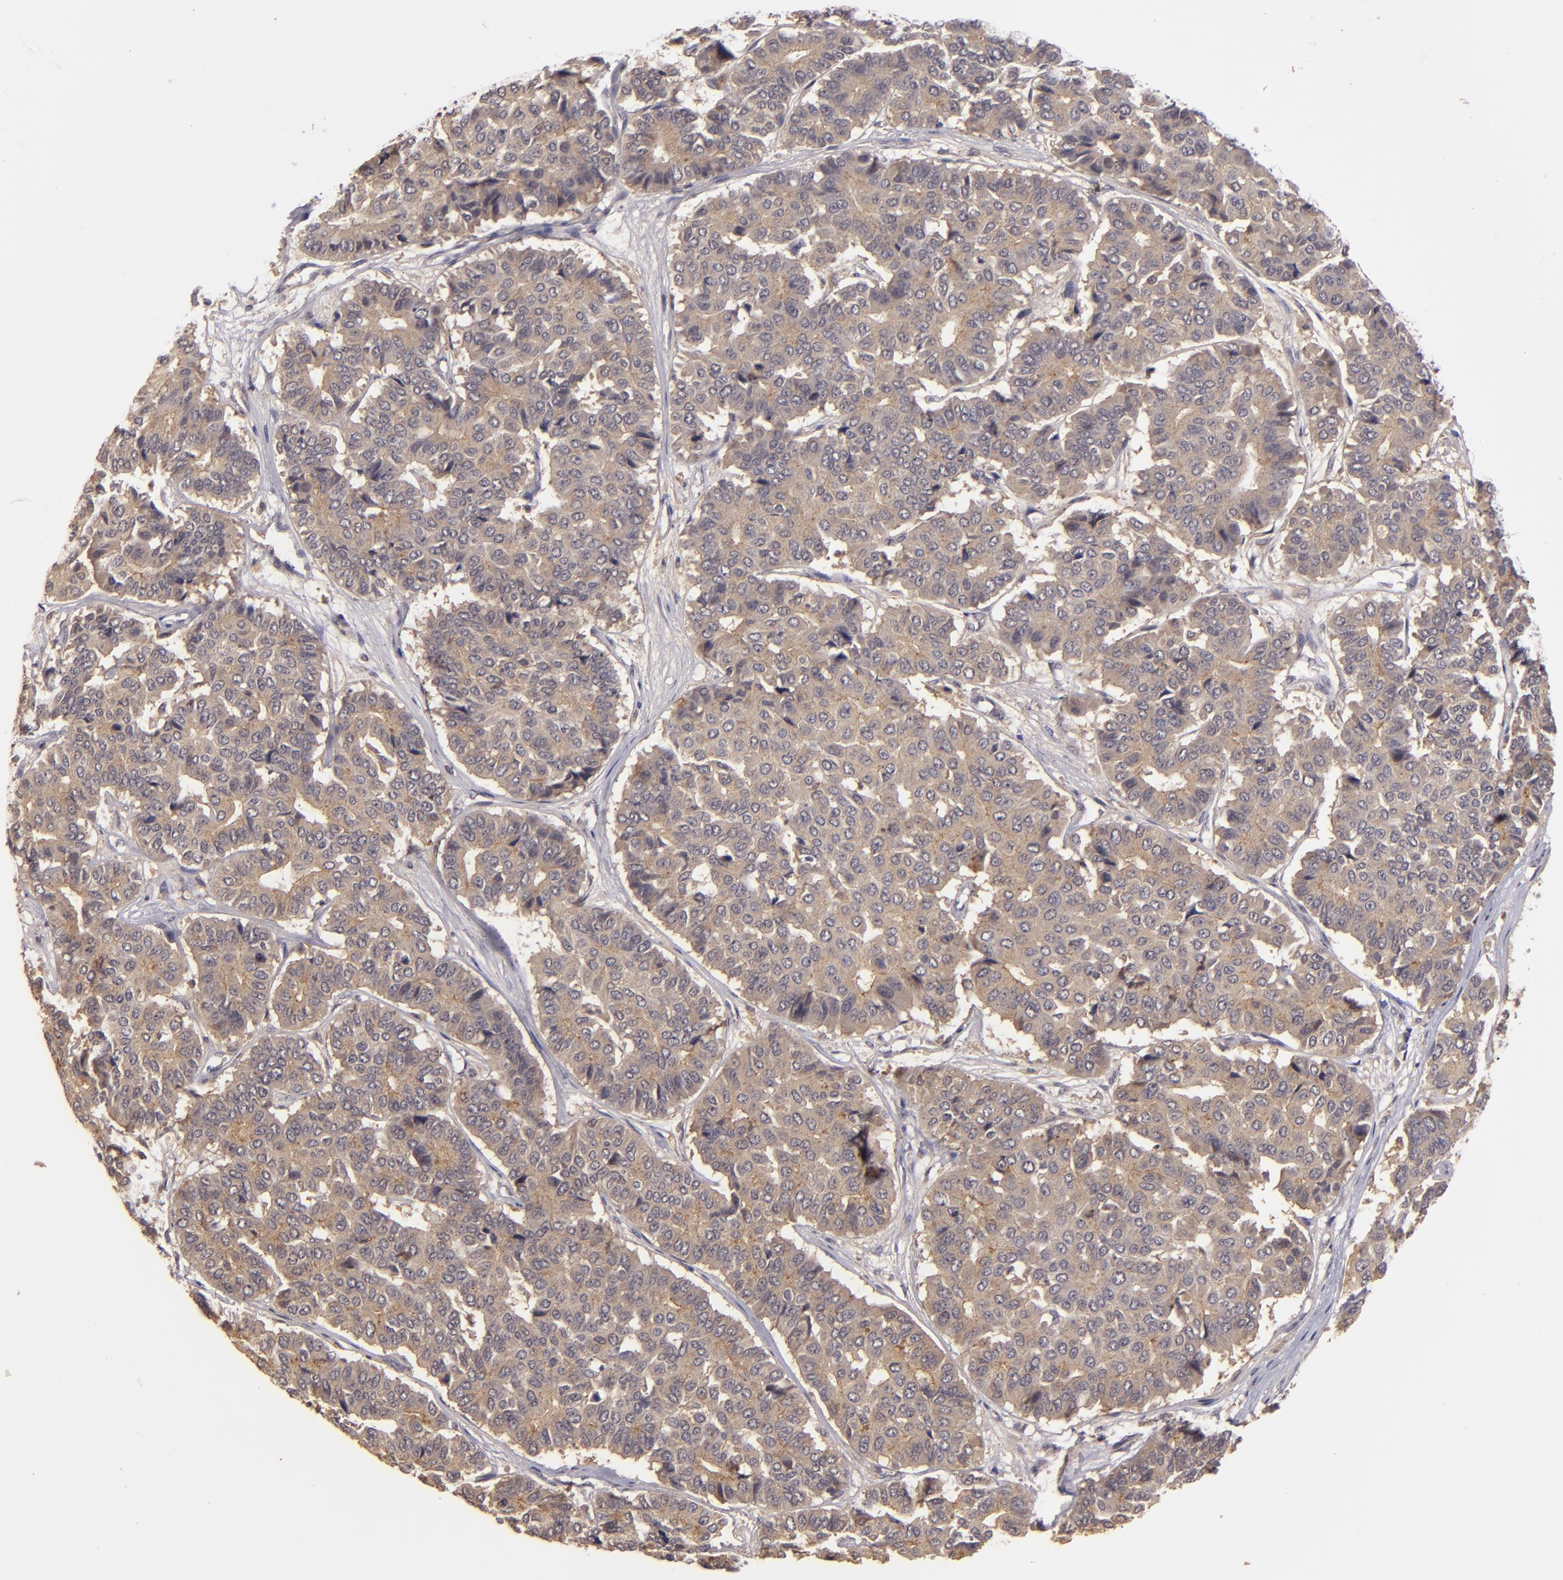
{"staining": {"intensity": "strong", "quantity": ">75%", "location": "cytoplasmic/membranous"}, "tissue": "pancreatic cancer", "cell_type": "Tumor cells", "image_type": "cancer", "snomed": [{"axis": "morphology", "description": "Adenocarcinoma, NOS"}, {"axis": "topography", "description": "Pancreas"}], "caption": "Immunohistochemical staining of adenocarcinoma (pancreatic) exhibits strong cytoplasmic/membranous protein expression in about >75% of tumor cells.", "gene": "PRKCD", "patient": {"sex": "male", "age": 50}}